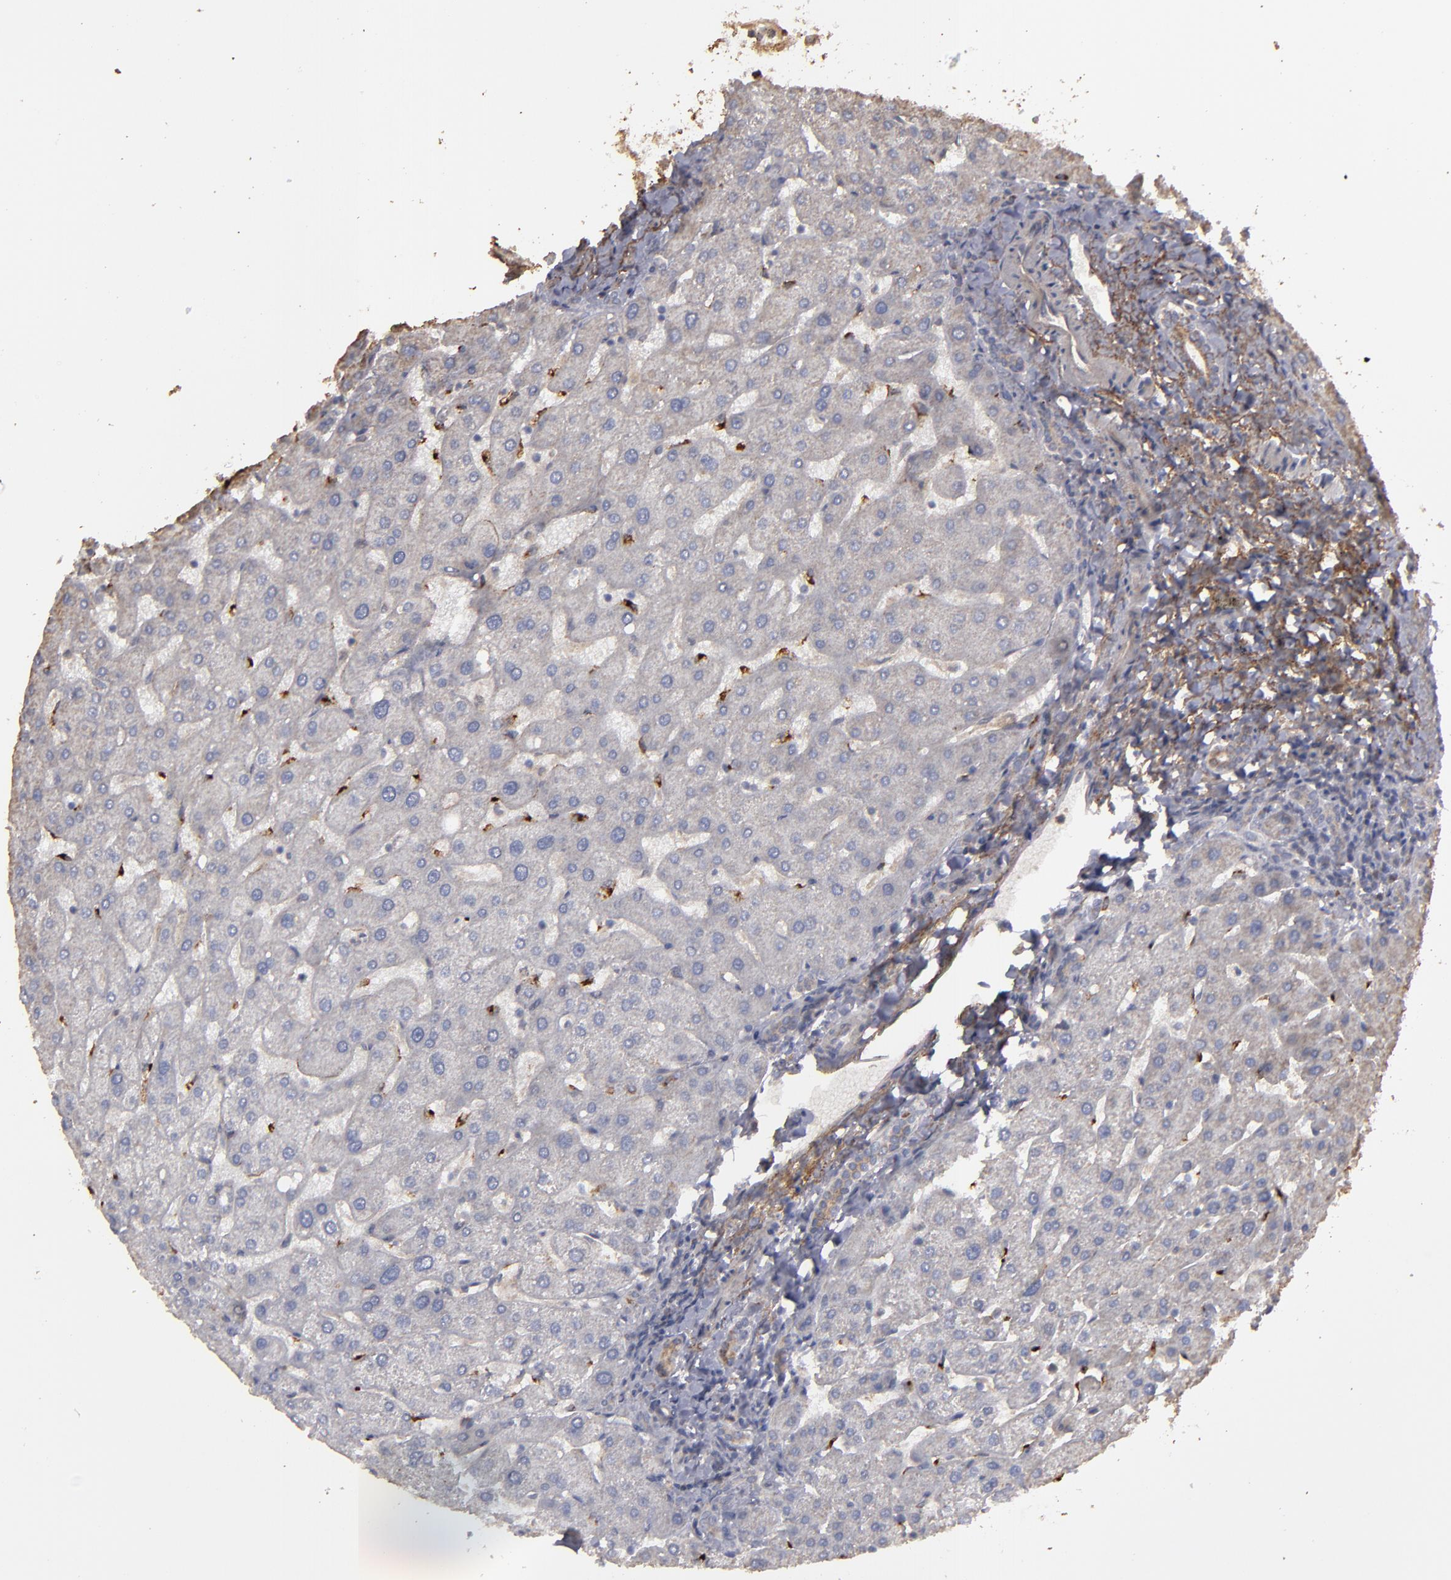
{"staining": {"intensity": "weak", "quantity": ">75%", "location": "cytoplasmic/membranous"}, "tissue": "liver", "cell_type": "Cholangiocytes", "image_type": "normal", "snomed": [{"axis": "morphology", "description": "Normal tissue, NOS"}, {"axis": "topography", "description": "Liver"}], "caption": "This is a histology image of immunohistochemistry (IHC) staining of unremarkable liver, which shows weak staining in the cytoplasmic/membranous of cholangiocytes.", "gene": "CD55", "patient": {"sex": "male", "age": 67}}